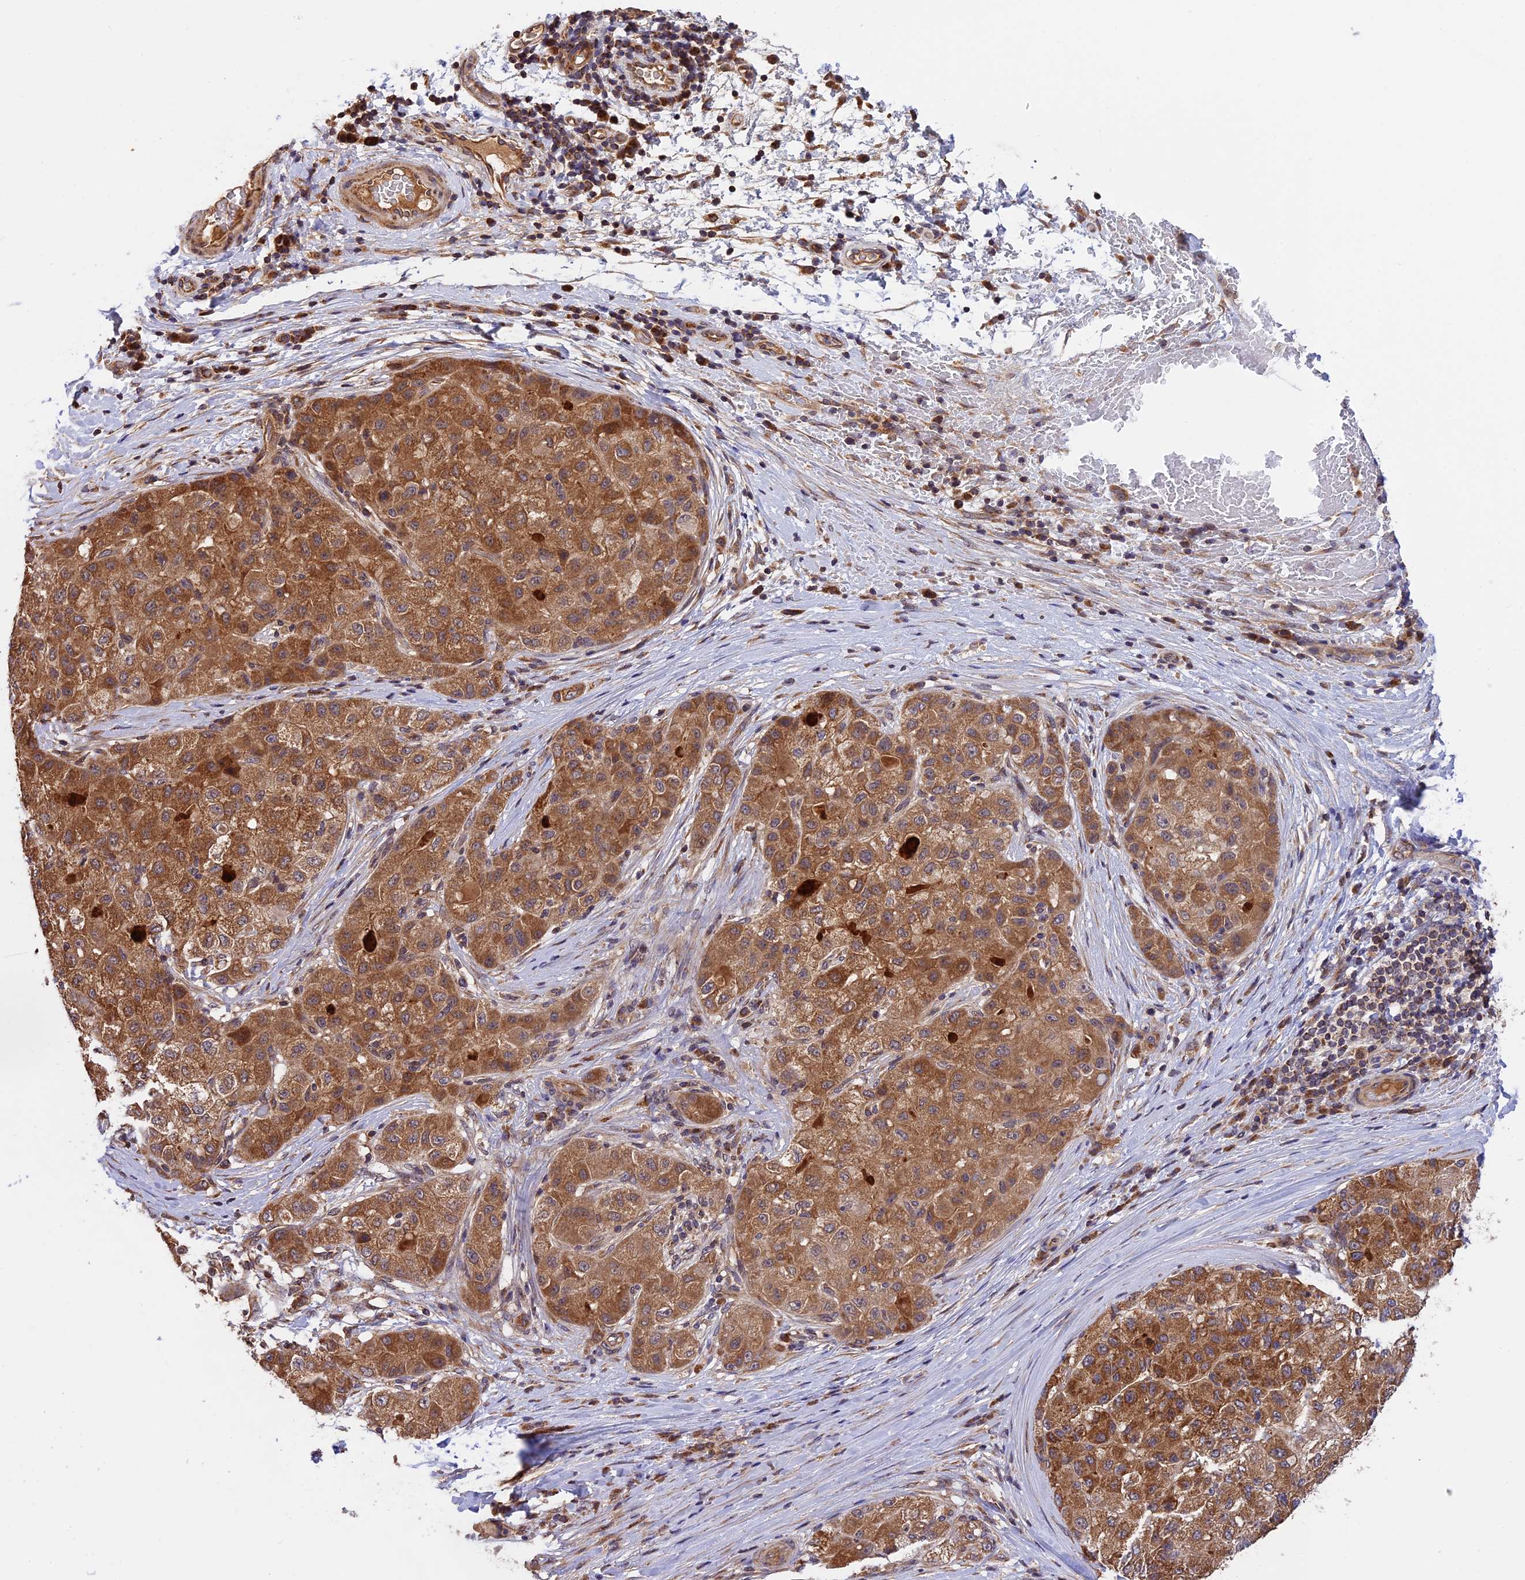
{"staining": {"intensity": "moderate", "quantity": ">75%", "location": "cytoplasmic/membranous"}, "tissue": "liver cancer", "cell_type": "Tumor cells", "image_type": "cancer", "snomed": [{"axis": "morphology", "description": "Carcinoma, Hepatocellular, NOS"}, {"axis": "topography", "description": "Liver"}], "caption": "Immunohistochemical staining of human hepatocellular carcinoma (liver) displays medium levels of moderate cytoplasmic/membranous expression in about >75% of tumor cells.", "gene": "MNS1", "patient": {"sex": "male", "age": 80}}